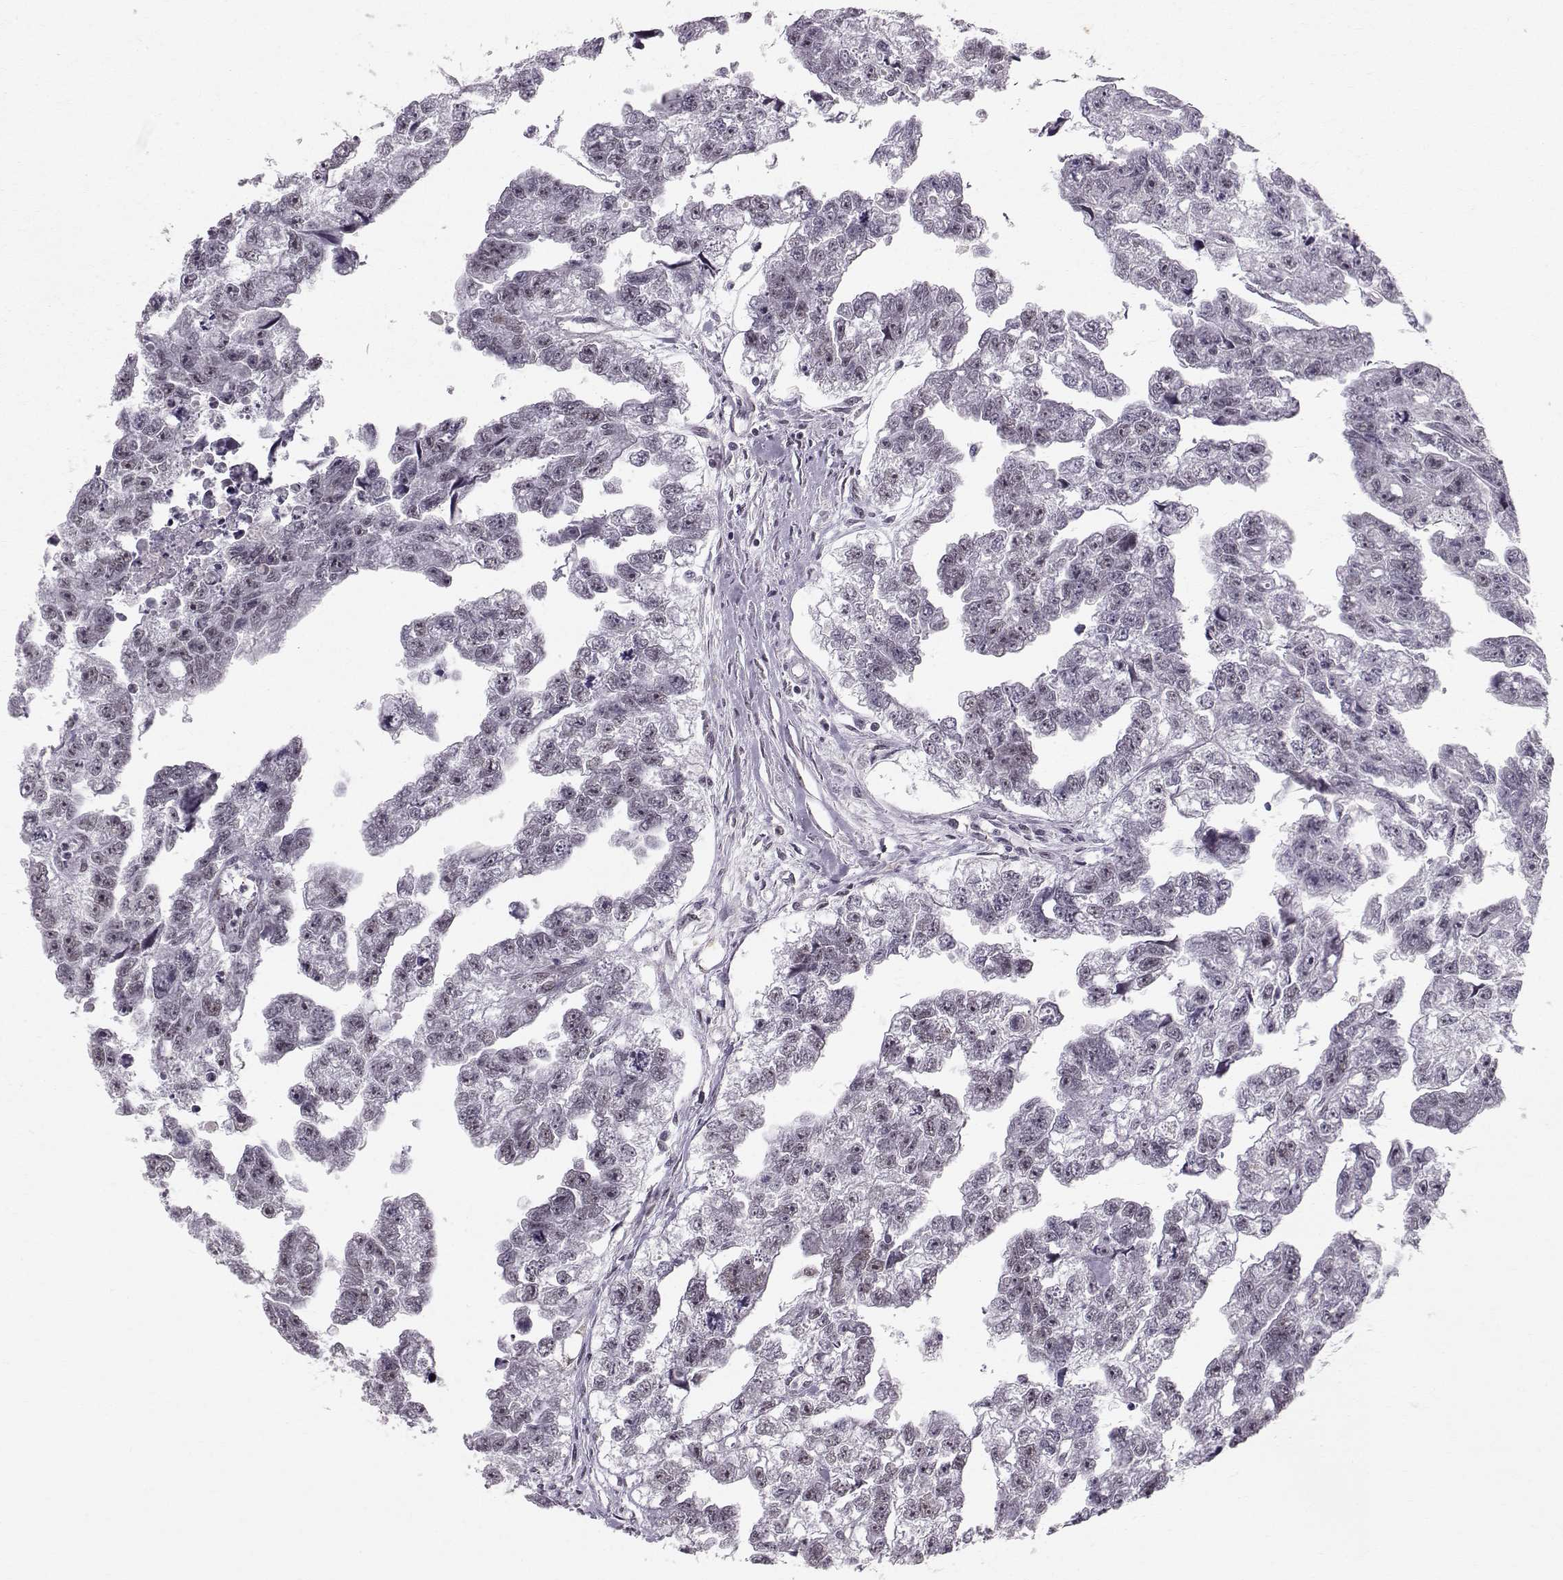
{"staining": {"intensity": "negative", "quantity": "none", "location": "none"}, "tissue": "testis cancer", "cell_type": "Tumor cells", "image_type": "cancer", "snomed": [{"axis": "morphology", "description": "Carcinoma, Embryonal, NOS"}, {"axis": "morphology", "description": "Teratoma, malignant, NOS"}, {"axis": "topography", "description": "Testis"}], "caption": "This is an immunohistochemistry (IHC) micrograph of malignant teratoma (testis). There is no expression in tumor cells.", "gene": "RPP38", "patient": {"sex": "male", "age": 44}}